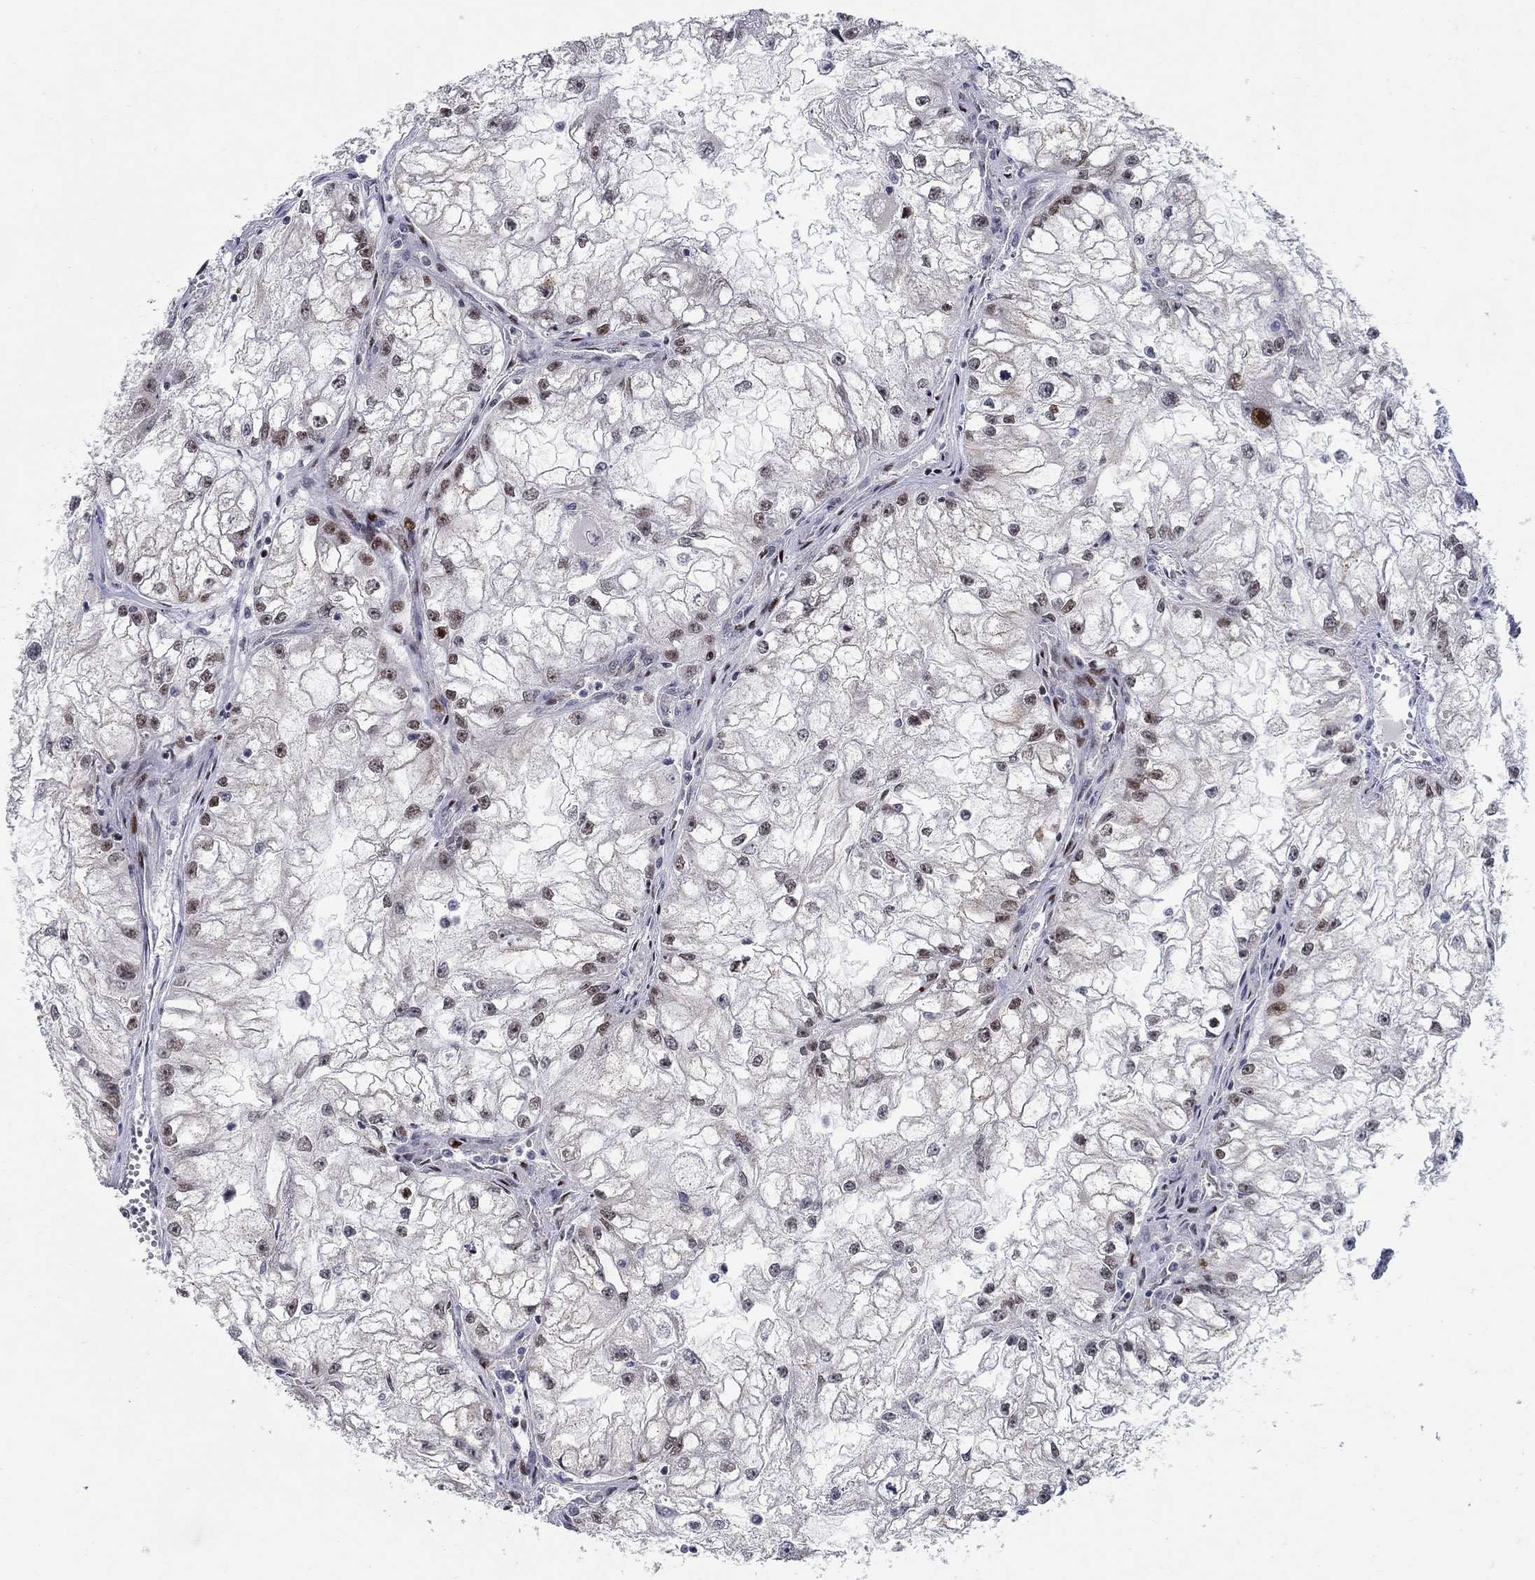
{"staining": {"intensity": "moderate", "quantity": "25%-75%", "location": "nuclear"}, "tissue": "renal cancer", "cell_type": "Tumor cells", "image_type": "cancer", "snomed": [{"axis": "morphology", "description": "Adenocarcinoma, NOS"}, {"axis": "topography", "description": "Kidney"}], "caption": "Human renal cancer (adenocarcinoma) stained with a brown dye exhibits moderate nuclear positive expression in approximately 25%-75% of tumor cells.", "gene": "RAPGEF5", "patient": {"sex": "male", "age": 59}}